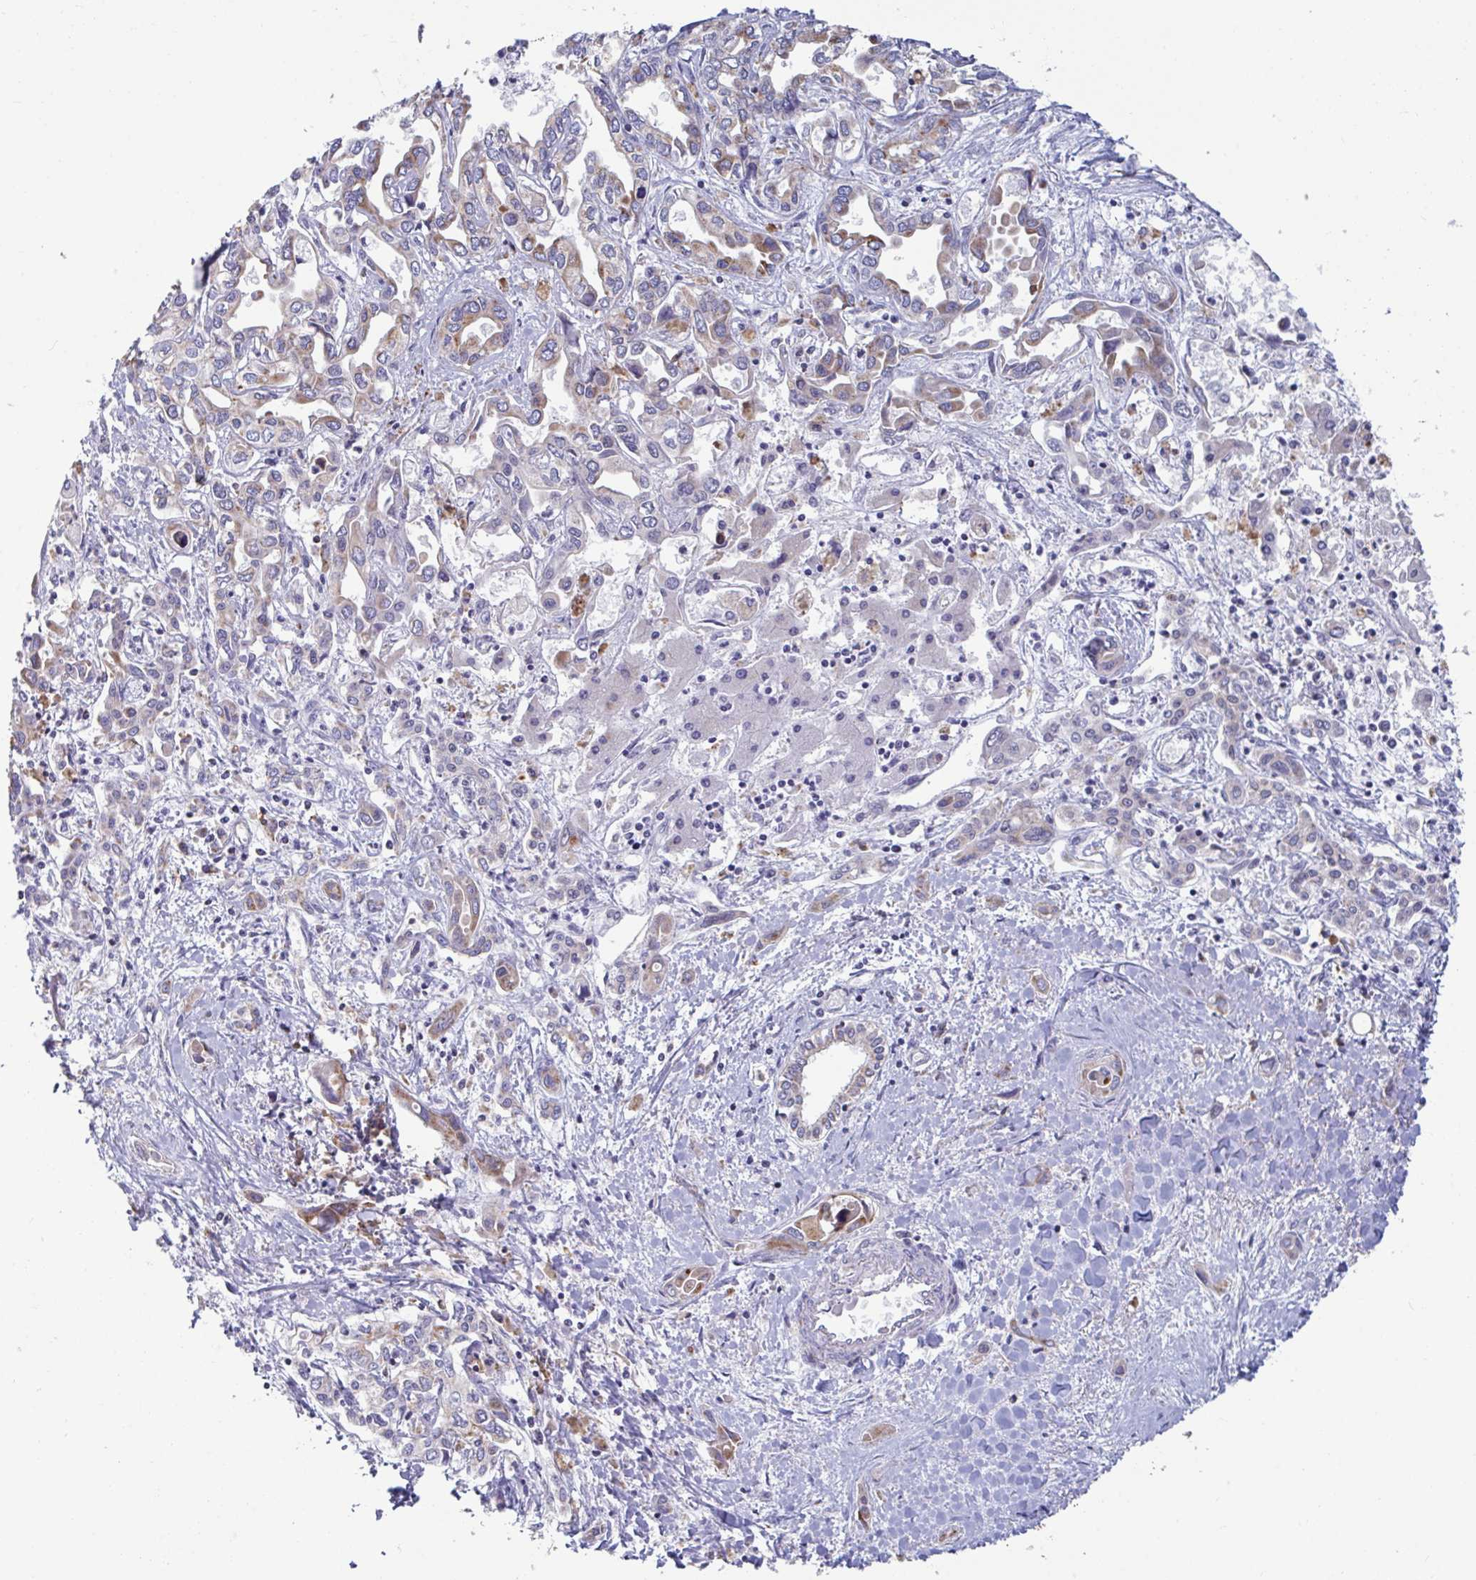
{"staining": {"intensity": "moderate", "quantity": ">75%", "location": "cytoplasmic/membranous"}, "tissue": "liver cancer", "cell_type": "Tumor cells", "image_type": "cancer", "snomed": [{"axis": "morphology", "description": "Cholangiocarcinoma"}, {"axis": "topography", "description": "Liver"}], "caption": "IHC (DAB) staining of human cholangiocarcinoma (liver) shows moderate cytoplasmic/membranous protein positivity in about >75% of tumor cells.", "gene": "BCAT2", "patient": {"sex": "female", "age": 64}}